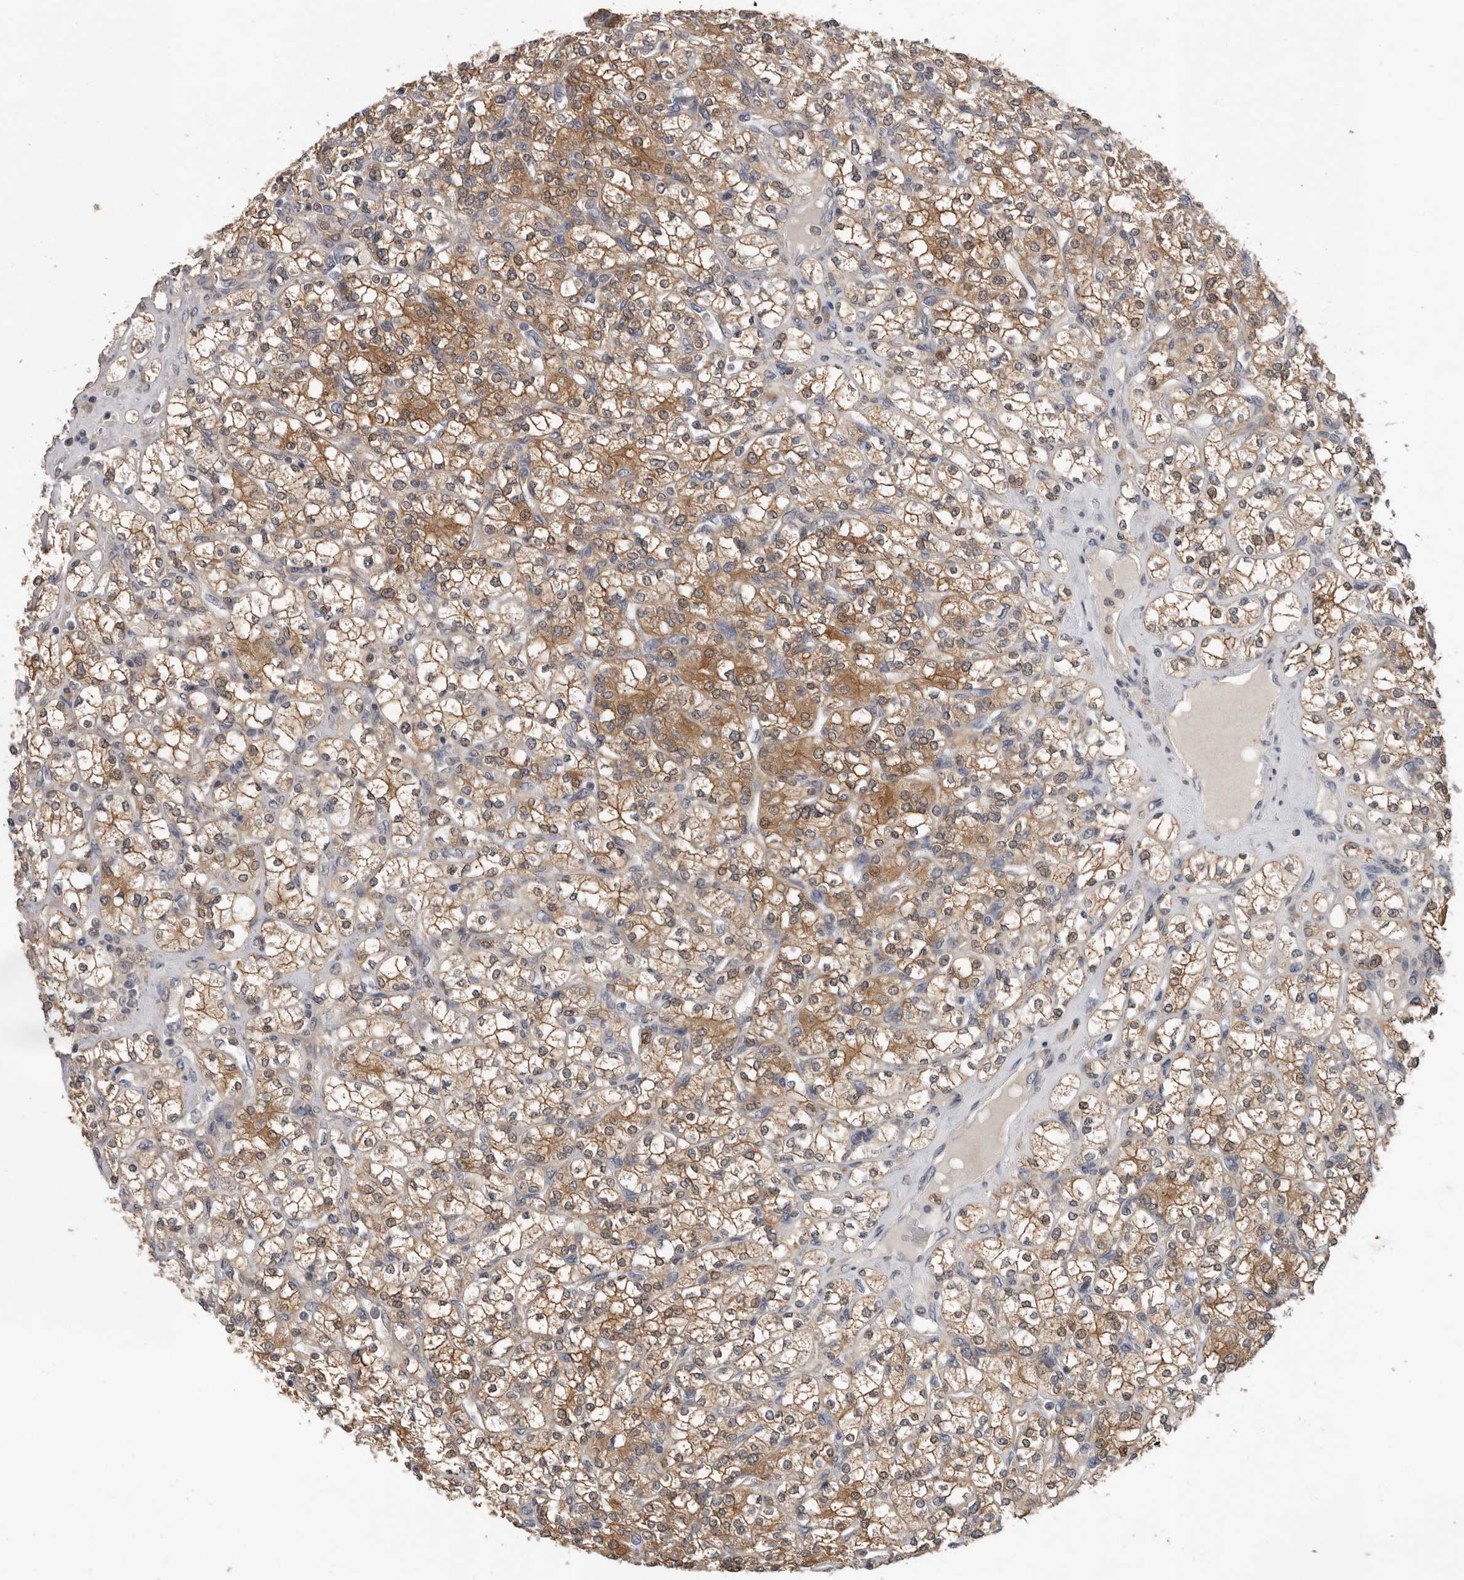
{"staining": {"intensity": "moderate", "quantity": ">75%", "location": "cytoplasmic/membranous"}, "tissue": "renal cancer", "cell_type": "Tumor cells", "image_type": "cancer", "snomed": [{"axis": "morphology", "description": "Adenocarcinoma, NOS"}, {"axis": "topography", "description": "Kidney"}], "caption": "Immunohistochemical staining of renal adenocarcinoma exhibits medium levels of moderate cytoplasmic/membranous protein staining in approximately >75% of tumor cells. The staining was performed using DAB (3,3'-diaminobenzidine) to visualize the protein expression in brown, while the nuclei were stained in blue with hematoxylin (Magnification: 20x).", "gene": "RALGPS2", "patient": {"sex": "male", "age": 77}}